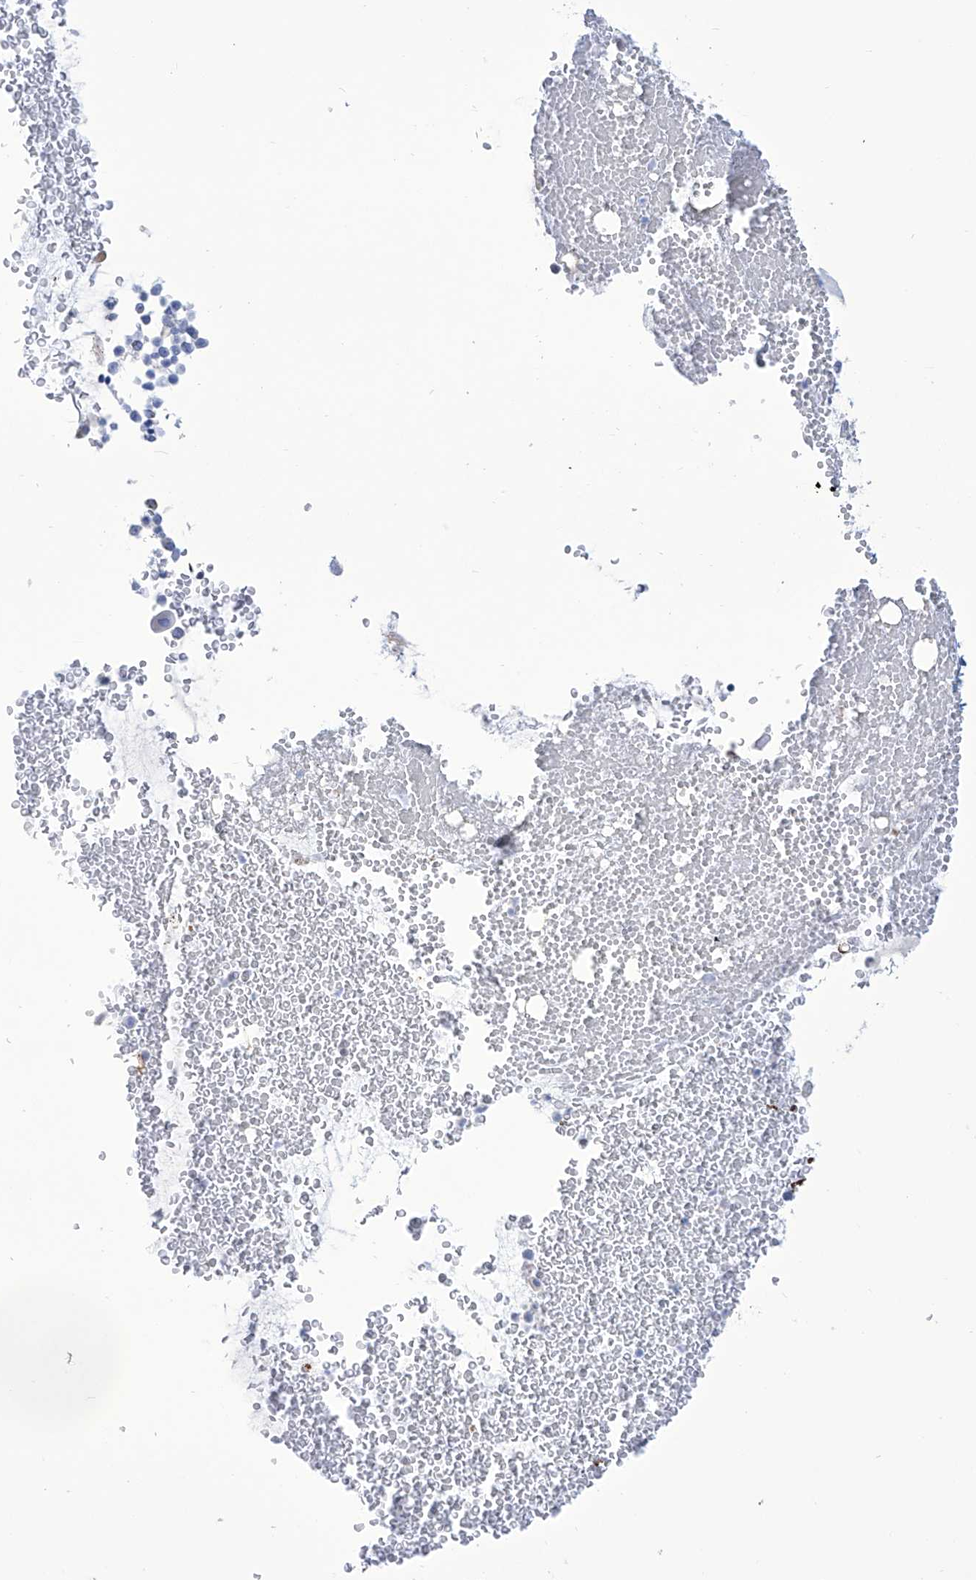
{"staining": {"intensity": "weak", "quantity": "<25%", "location": "cytoplasmic/membranous"}, "tissue": "bronchus", "cell_type": "Respiratory epithelial cells", "image_type": "normal", "snomed": [{"axis": "morphology", "description": "Normal tissue, NOS"}, {"axis": "morphology", "description": "Squamous cell carcinoma, NOS"}, {"axis": "topography", "description": "Lymph node"}, {"axis": "topography", "description": "Bronchus"}, {"axis": "topography", "description": "Lung"}], "caption": "Immunohistochemistry image of benign human bronchus stained for a protein (brown), which exhibits no staining in respiratory epithelial cells.", "gene": "ALDH6A1", "patient": {"sex": "male", "age": 66}}